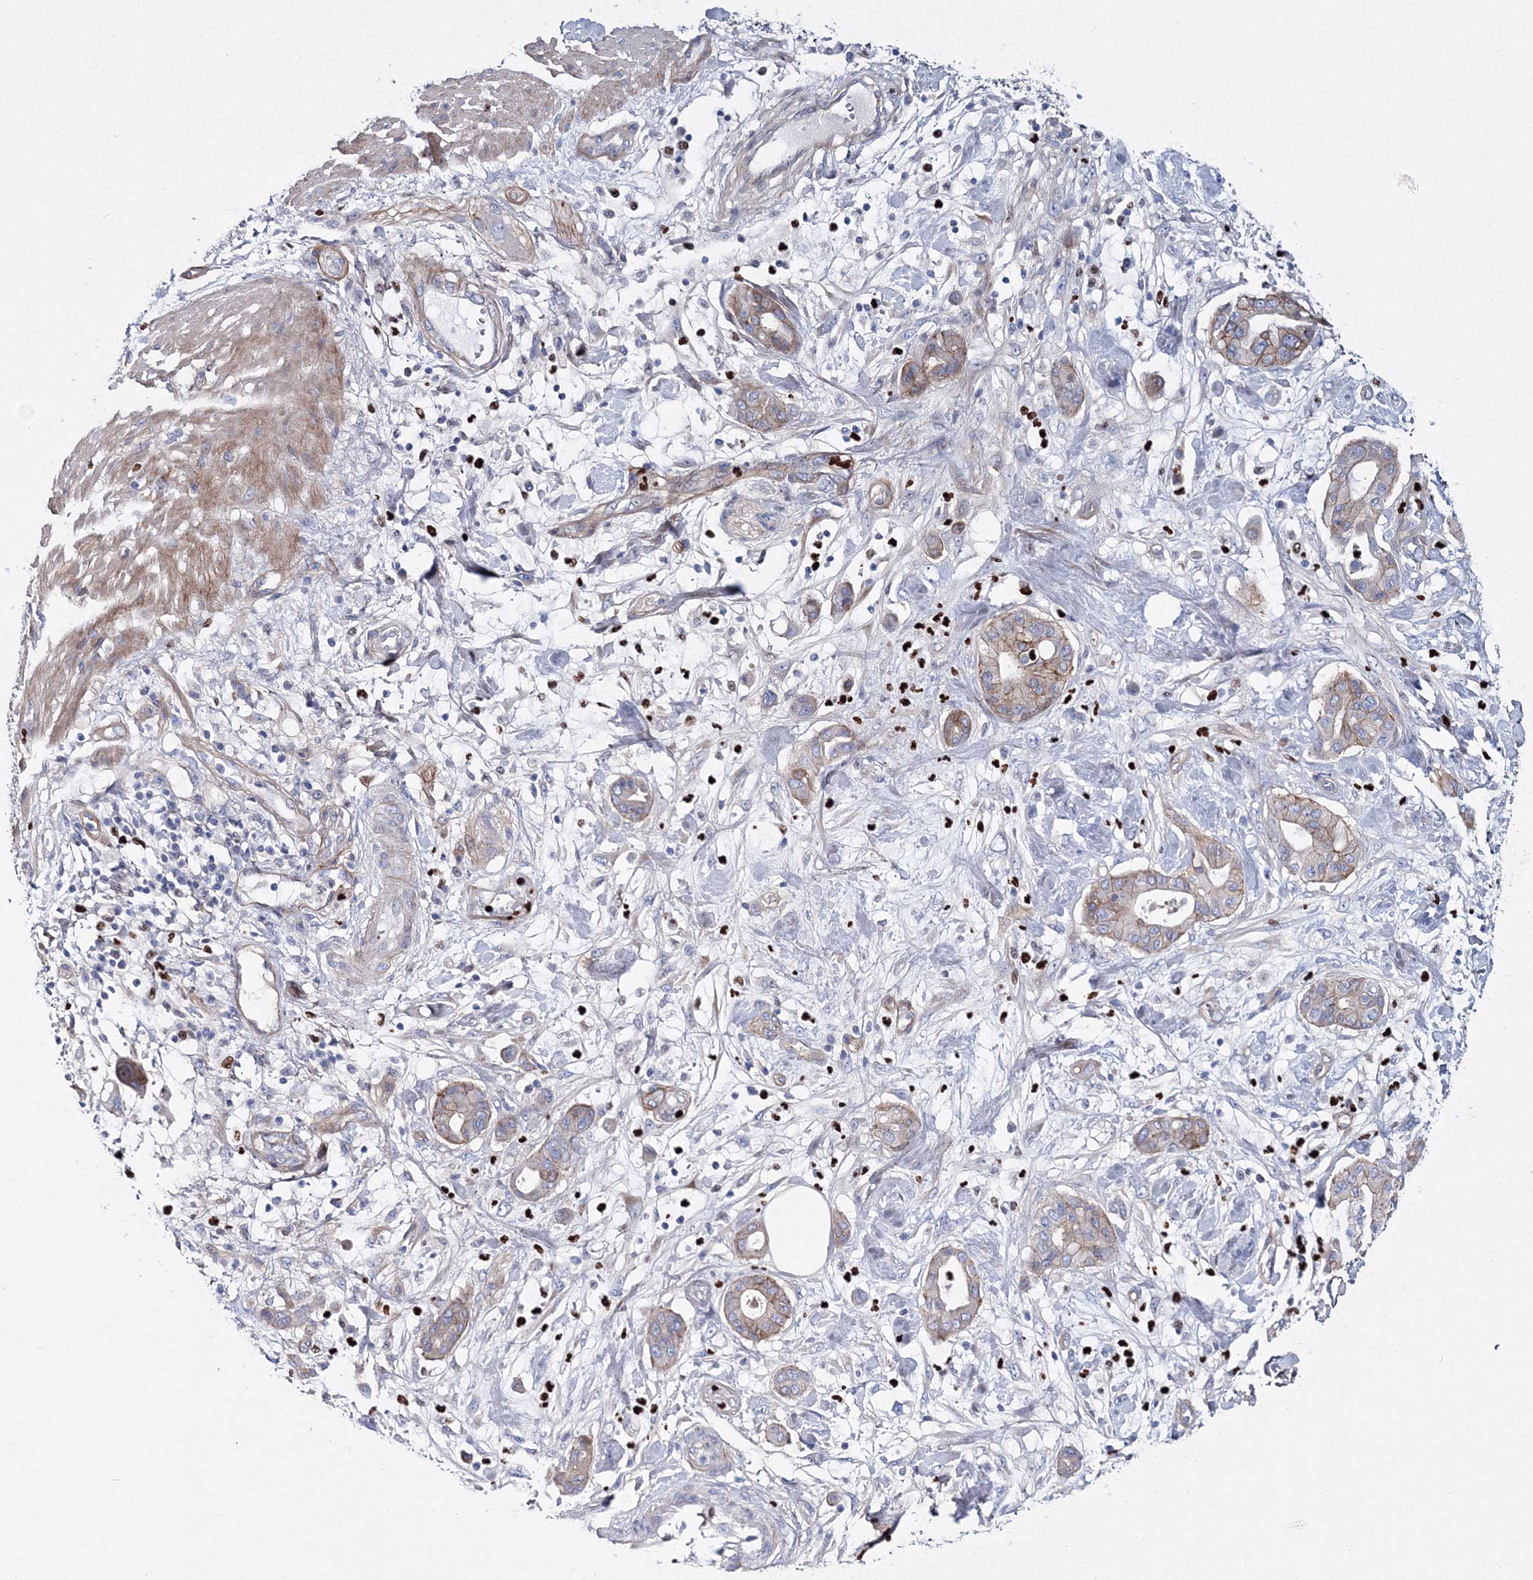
{"staining": {"intensity": "strong", "quantity": "<25%", "location": "cytoplasmic/membranous"}, "tissue": "pancreatic cancer", "cell_type": "Tumor cells", "image_type": "cancer", "snomed": [{"axis": "morphology", "description": "Adenocarcinoma, NOS"}, {"axis": "morphology", "description": "Adenocarcinoma, metastatic, NOS"}, {"axis": "topography", "description": "Lymph node"}, {"axis": "topography", "description": "Pancreas"}, {"axis": "topography", "description": "Duodenum"}], "caption": "Adenocarcinoma (pancreatic) tissue shows strong cytoplasmic/membranous expression in about <25% of tumor cells, visualized by immunohistochemistry.", "gene": "C11orf52", "patient": {"sex": "female", "age": 64}}